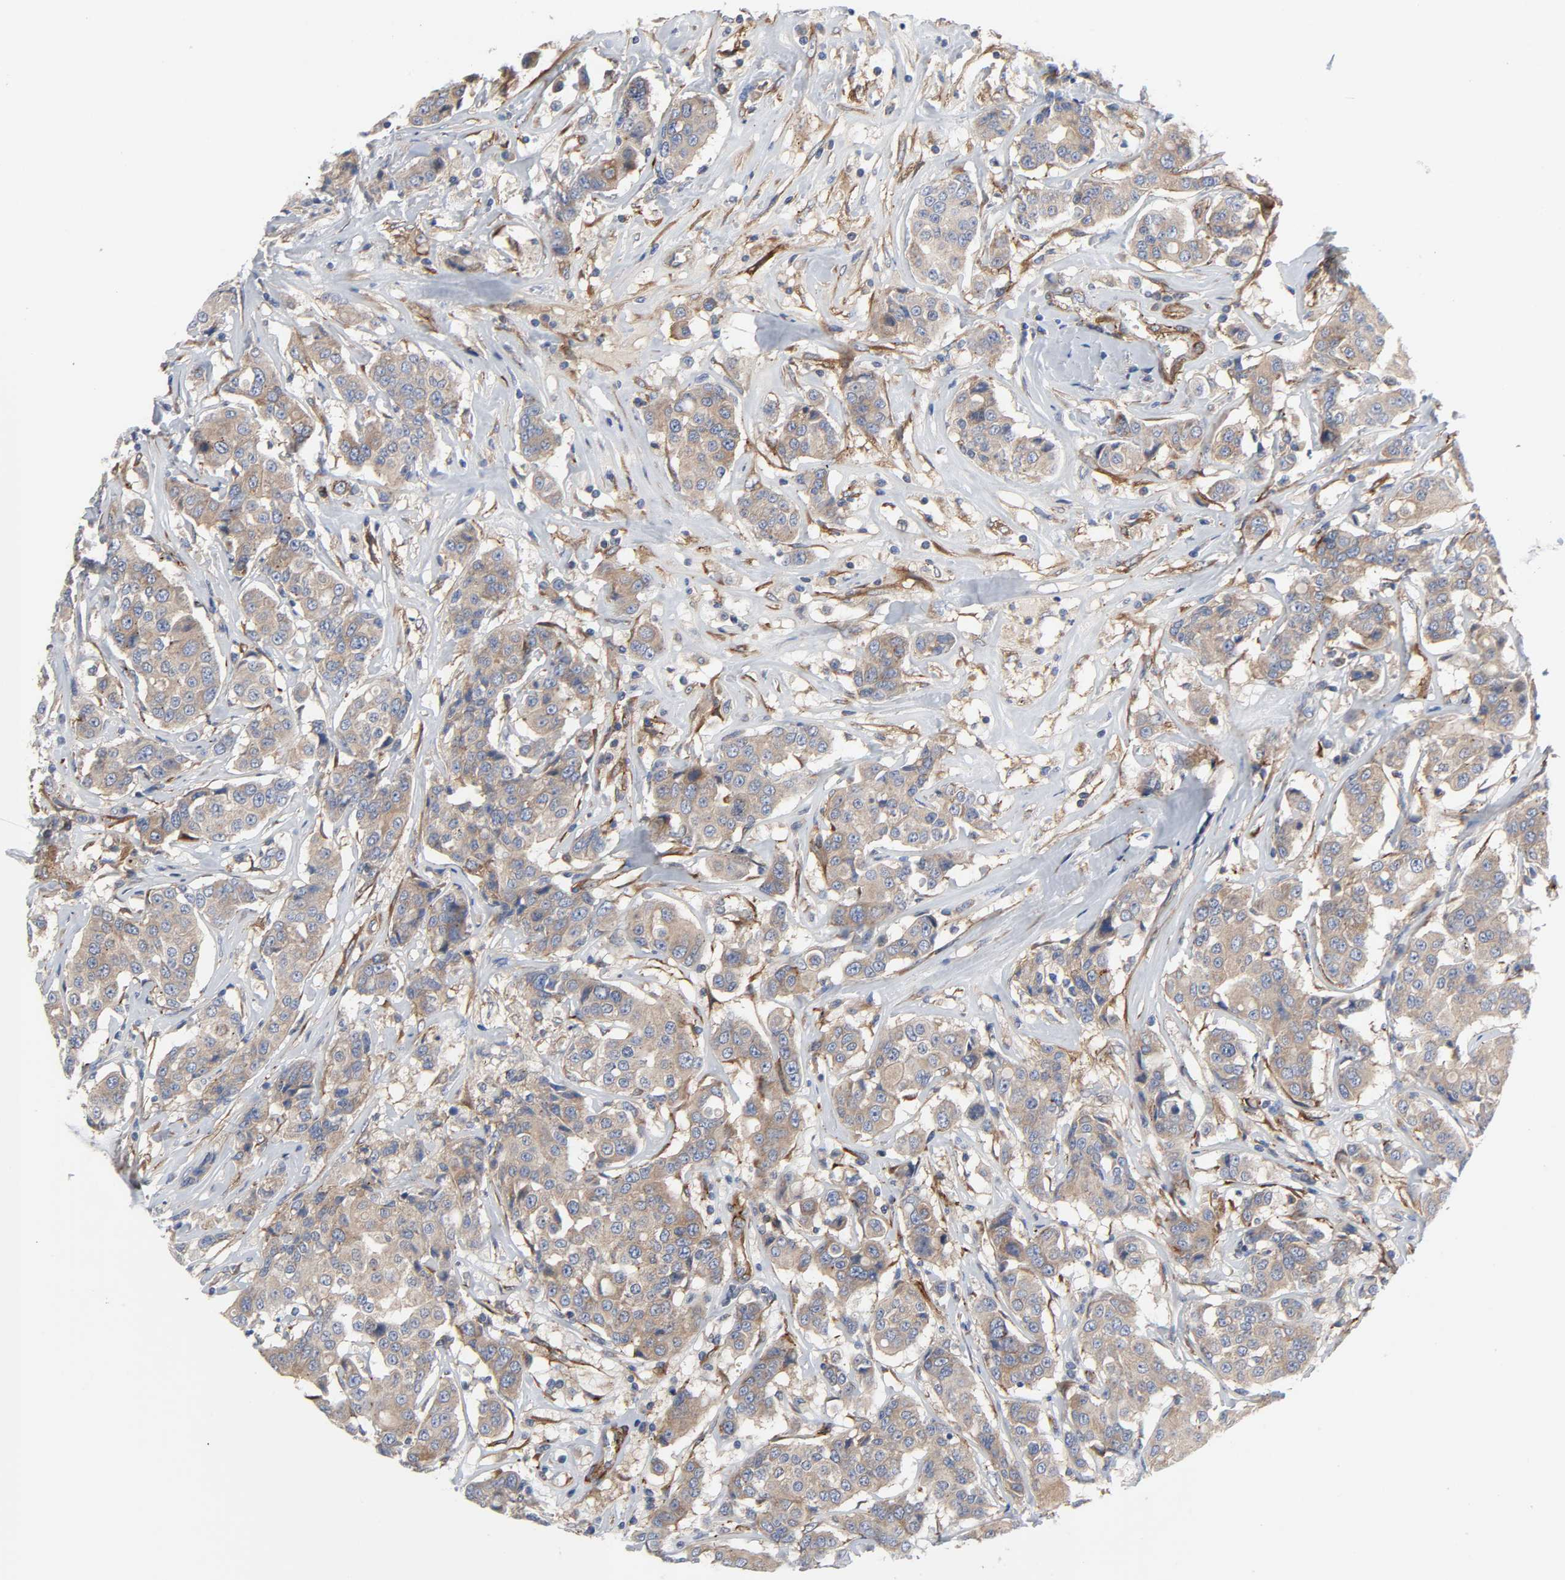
{"staining": {"intensity": "moderate", "quantity": ">75%", "location": "cytoplasmic/membranous"}, "tissue": "breast cancer", "cell_type": "Tumor cells", "image_type": "cancer", "snomed": [{"axis": "morphology", "description": "Duct carcinoma"}, {"axis": "topography", "description": "Breast"}], "caption": "Invasive ductal carcinoma (breast) was stained to show a protein in brown. There is medium levels of moderate cytoplasmic/membranous positivity in approximately >75% of tumor cells. The staining is performed using DAB (3,3'-diaminobenzidine) brown chromogen to label protein expression. The nuclei are counter-stained blue using hematoxylin.", "gene": "ARHGAP1", "patient": {"sex": "female", "age": 27}}